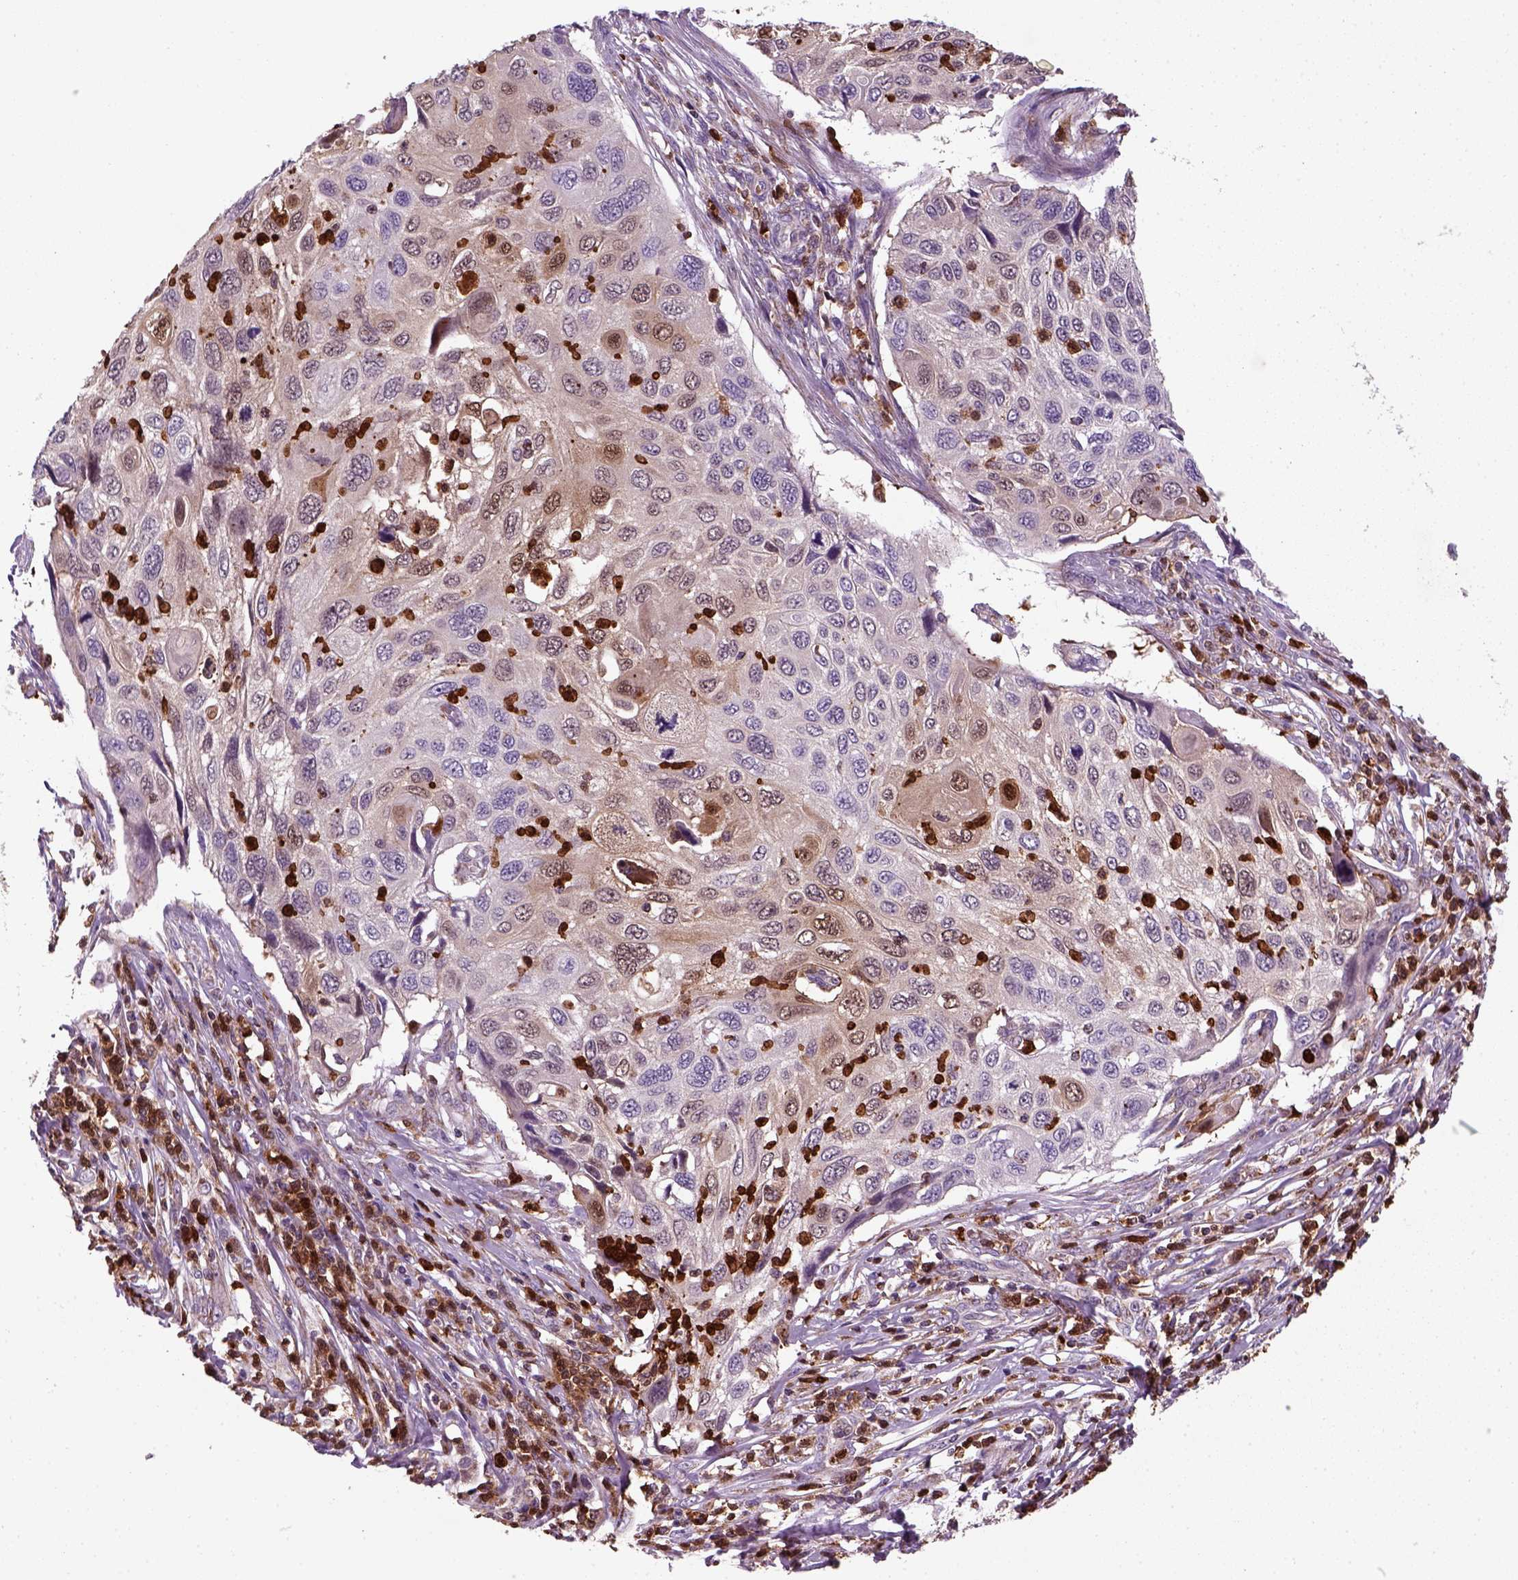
{"staining": {"intensity": "moderate", "quantity": "<25%", "location": "cytoplasmic/membranous,nuclear"}, "tissue": "cervical cancer", "cell_type": "Tumor cells", "image_type": "cancer", "snomed": [{"axis": "morphology", "description": "Squamous cell carcinoma, NOS"}, {"axis": "topography", "description": "Cervix"}], "caption": "Cervical cancer tissue demonstrates moderate cytoplasmic/membranous and nuclear expression in about <25% of tumor cells", "gene": "NUDT16L1", "patient": {"sex": "female", "age": 70}}